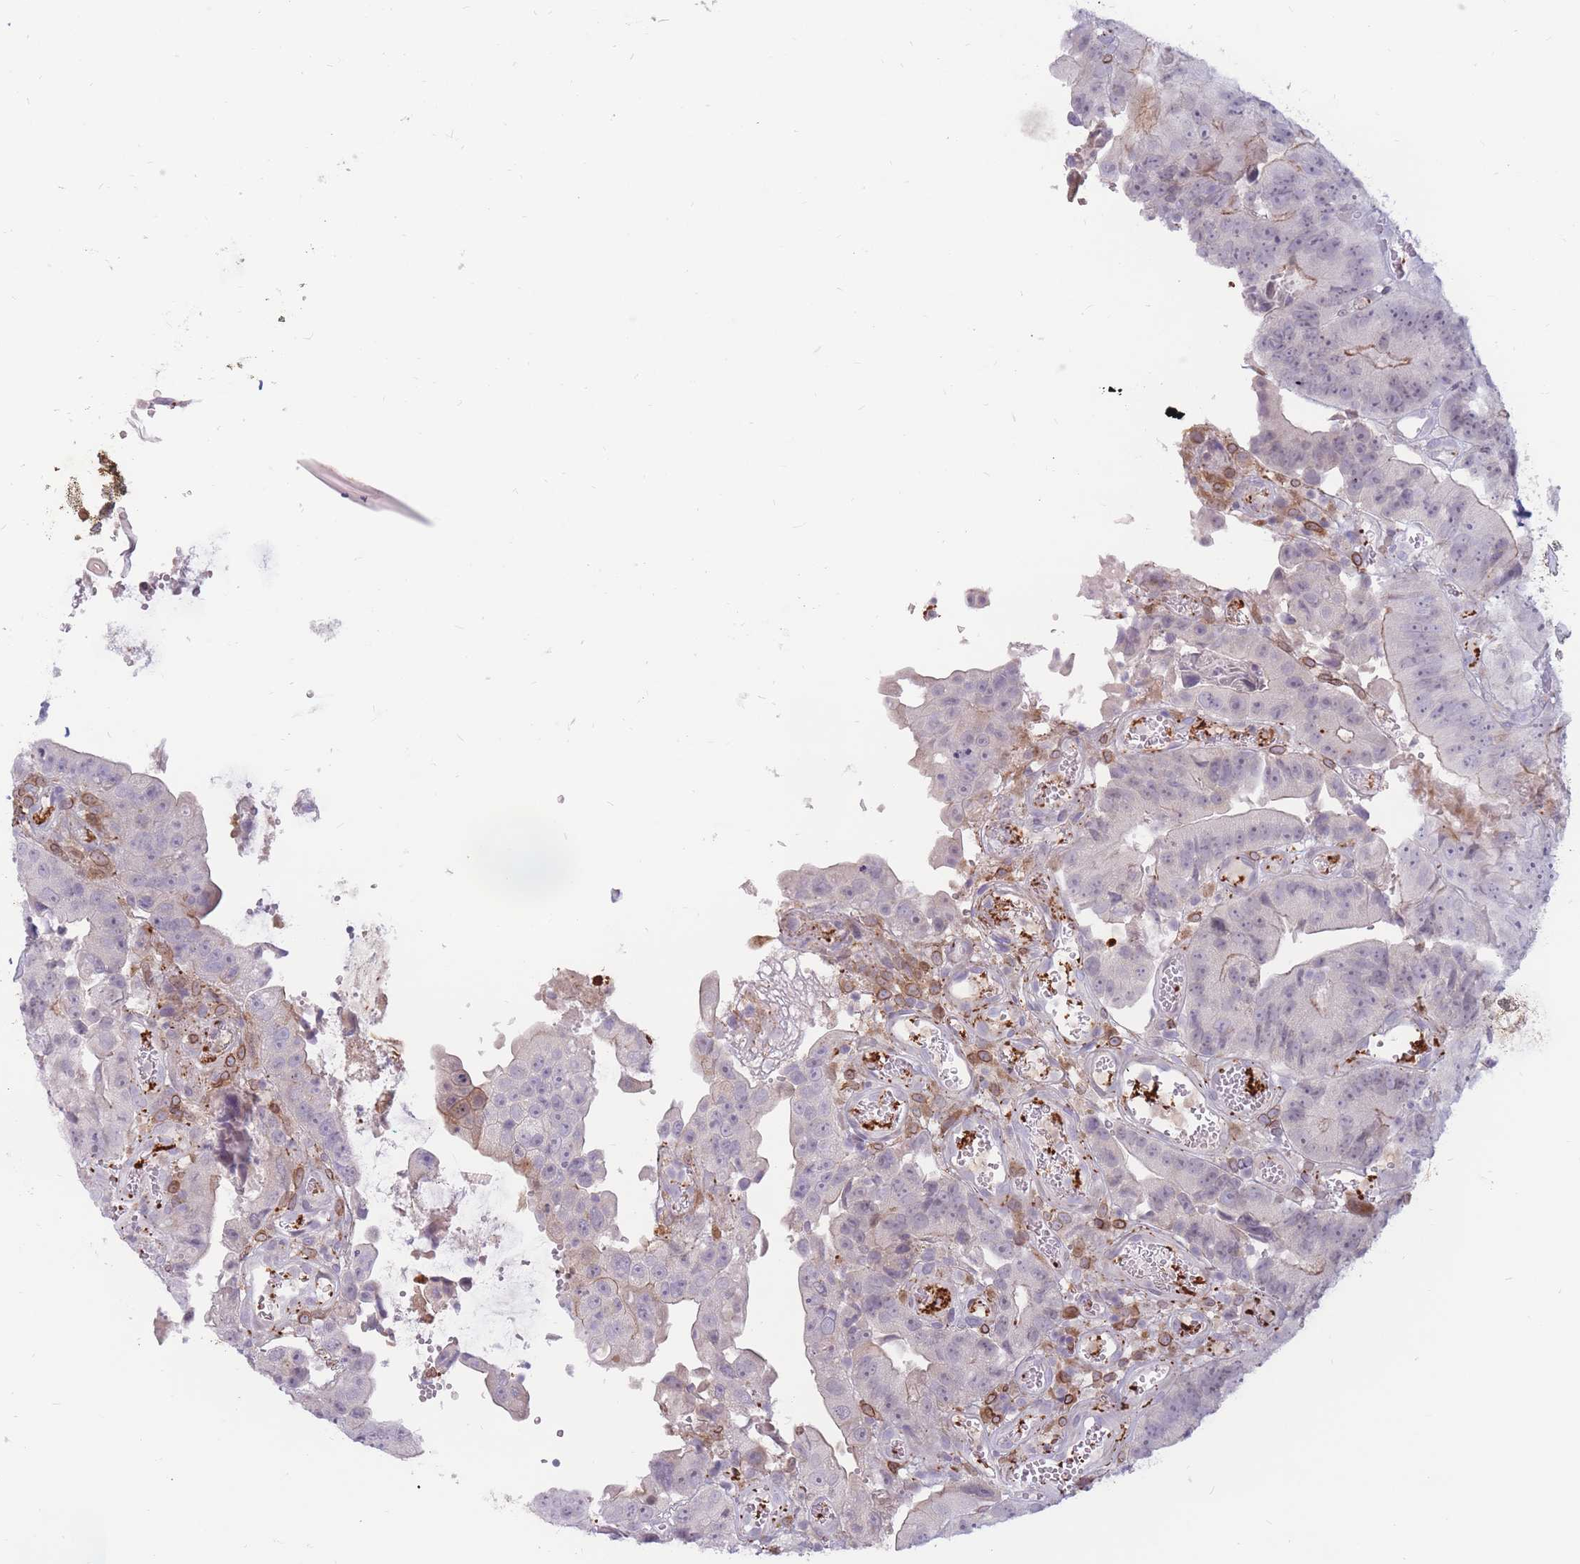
{"staining": {"intensity": "moderate", "quantity": "<25%", "location": "cytoplasmic/membranous"}, "tissue": "colorectal cancer", "cell_type": "Tumor cells", "image_type": "cancer", "snomed": [{"axis": "morphology", "description": "Adenocarcinoma, NOS"}, {"axis": "topography", "description": "Colon"}], "caption": "Immunohistochemistry (IHC) (DAB (3,3'-diaminobenzidine)) staining of human colorectal cancer (adenocarcinoma) demonstrates moderate cytoplasmic/membranous protein positivity in approximately <25% of tumor cells.", "gene": "PTGDR", "patient": {"sex": "female", "age": 86}}